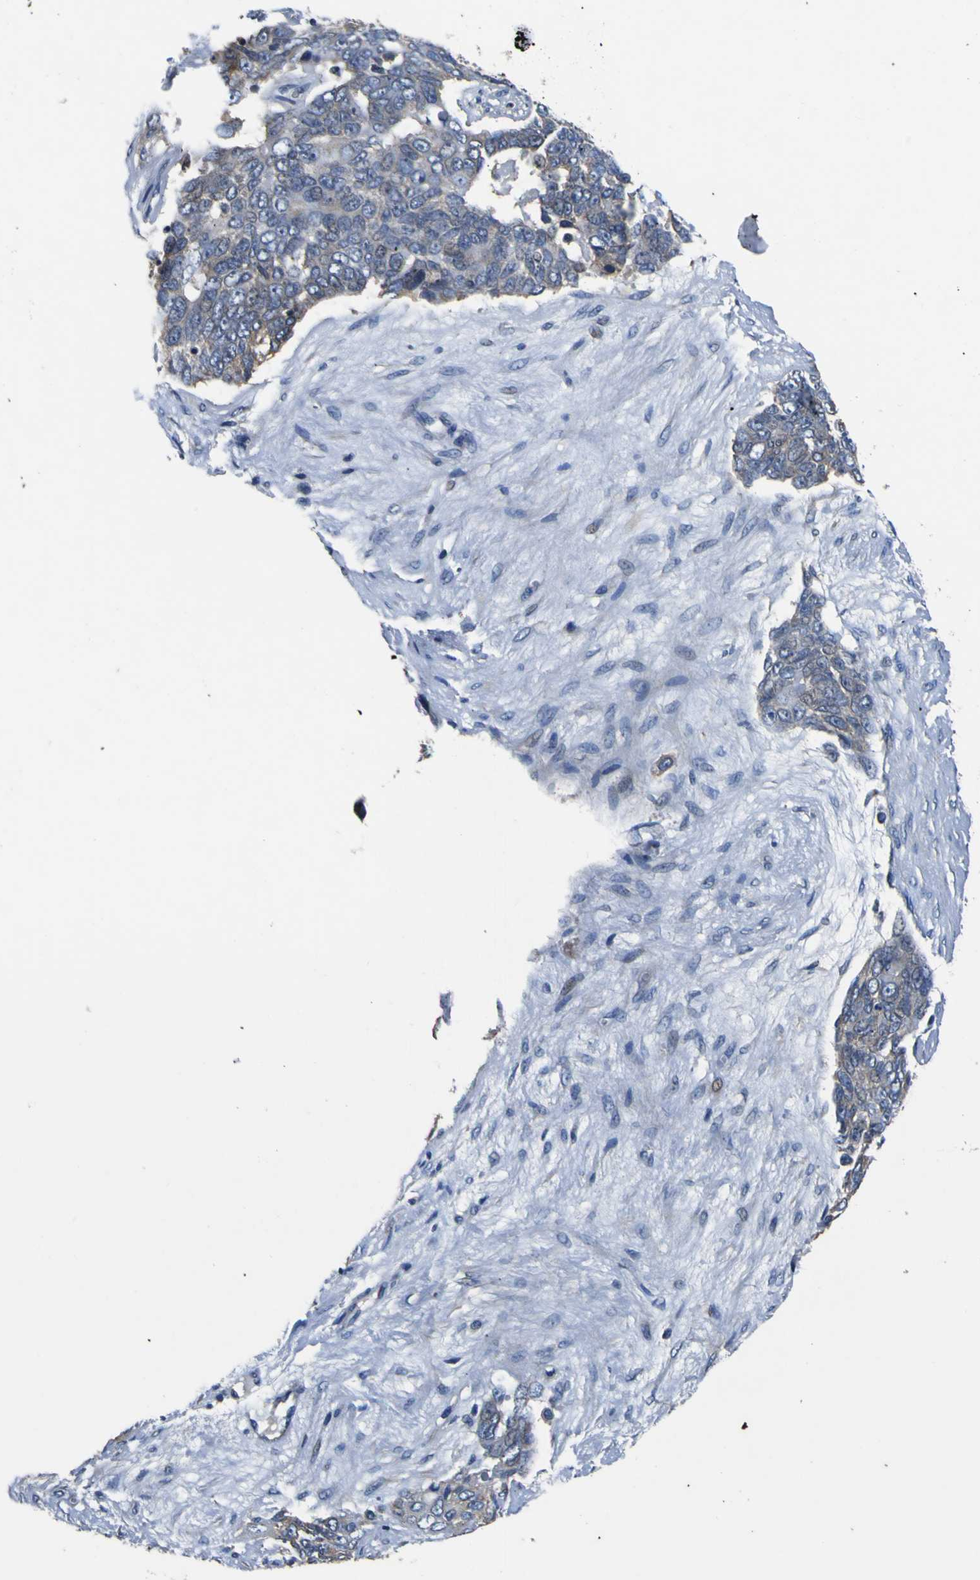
{"staining": {"intensity": "weak", "quantity": "25%-75%", "location": "cytoplasmic/membranous"}, "tissue": "ovarian cancer", "cell_type": "Tumor cells", "image_type": "cancer", "snomed": [{"axis": "morphology", "description": "Carcinoma, endometroid"}, {"axis": "topography", "description": "Ovary"}], "caption": "The image exhibits a brown stain indicating the presence of a protein in the cytoplasmic/membranous of tumor cells in ovarian cancer. (Brightfield microscopy of DAB IHC at high magnification).", "gene": "EPHB4", "patient": {"sex": "female", "age": 51}}